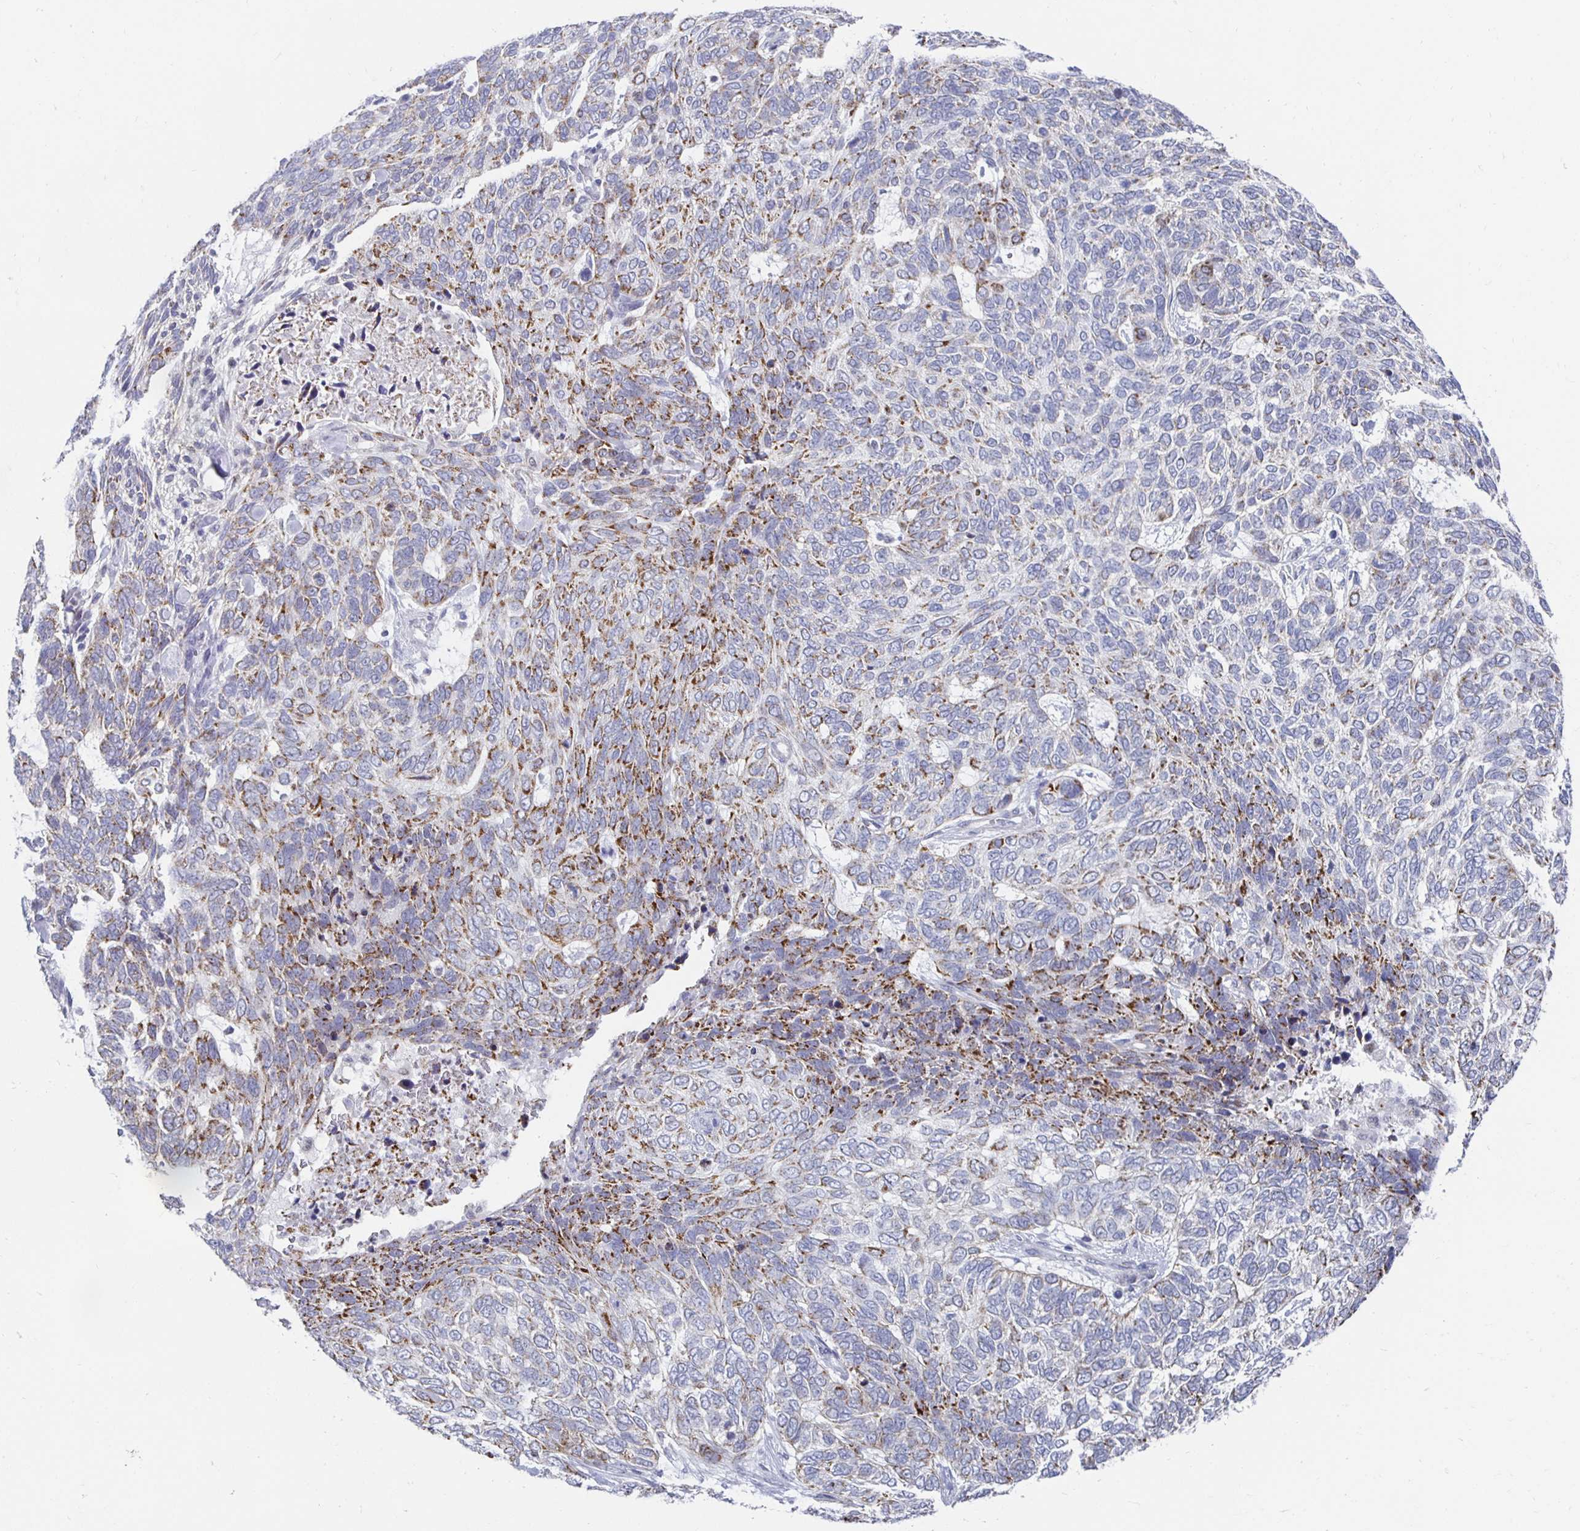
{"staining": {"intensity": "strong", "quantity": "<25%", "location": "cytoplasmic/membranous"}, "tissue": "skin cancer", "cell_type": "Tumor cells", "image_type": "cancer", "snomed": [{"axis": "morphology", "description": "Basal cell carcinoma"}, {"axis": "topography", "description": "Skin"}], "caption": "Protein expression analysis of skin basal cell carcinoma exhibits strong cytoplasmic/membranous positivity in approximately <25% of tumor cells. The staining was performed using DAB (3,3'-diaminobenzidine) to visualize the protein expression in brown, while the nuclei were stained in blue with hematoxylin (Magnification: 20x).", "gene": "NOCT", "patient": {"sex": "female", "age": 65}}